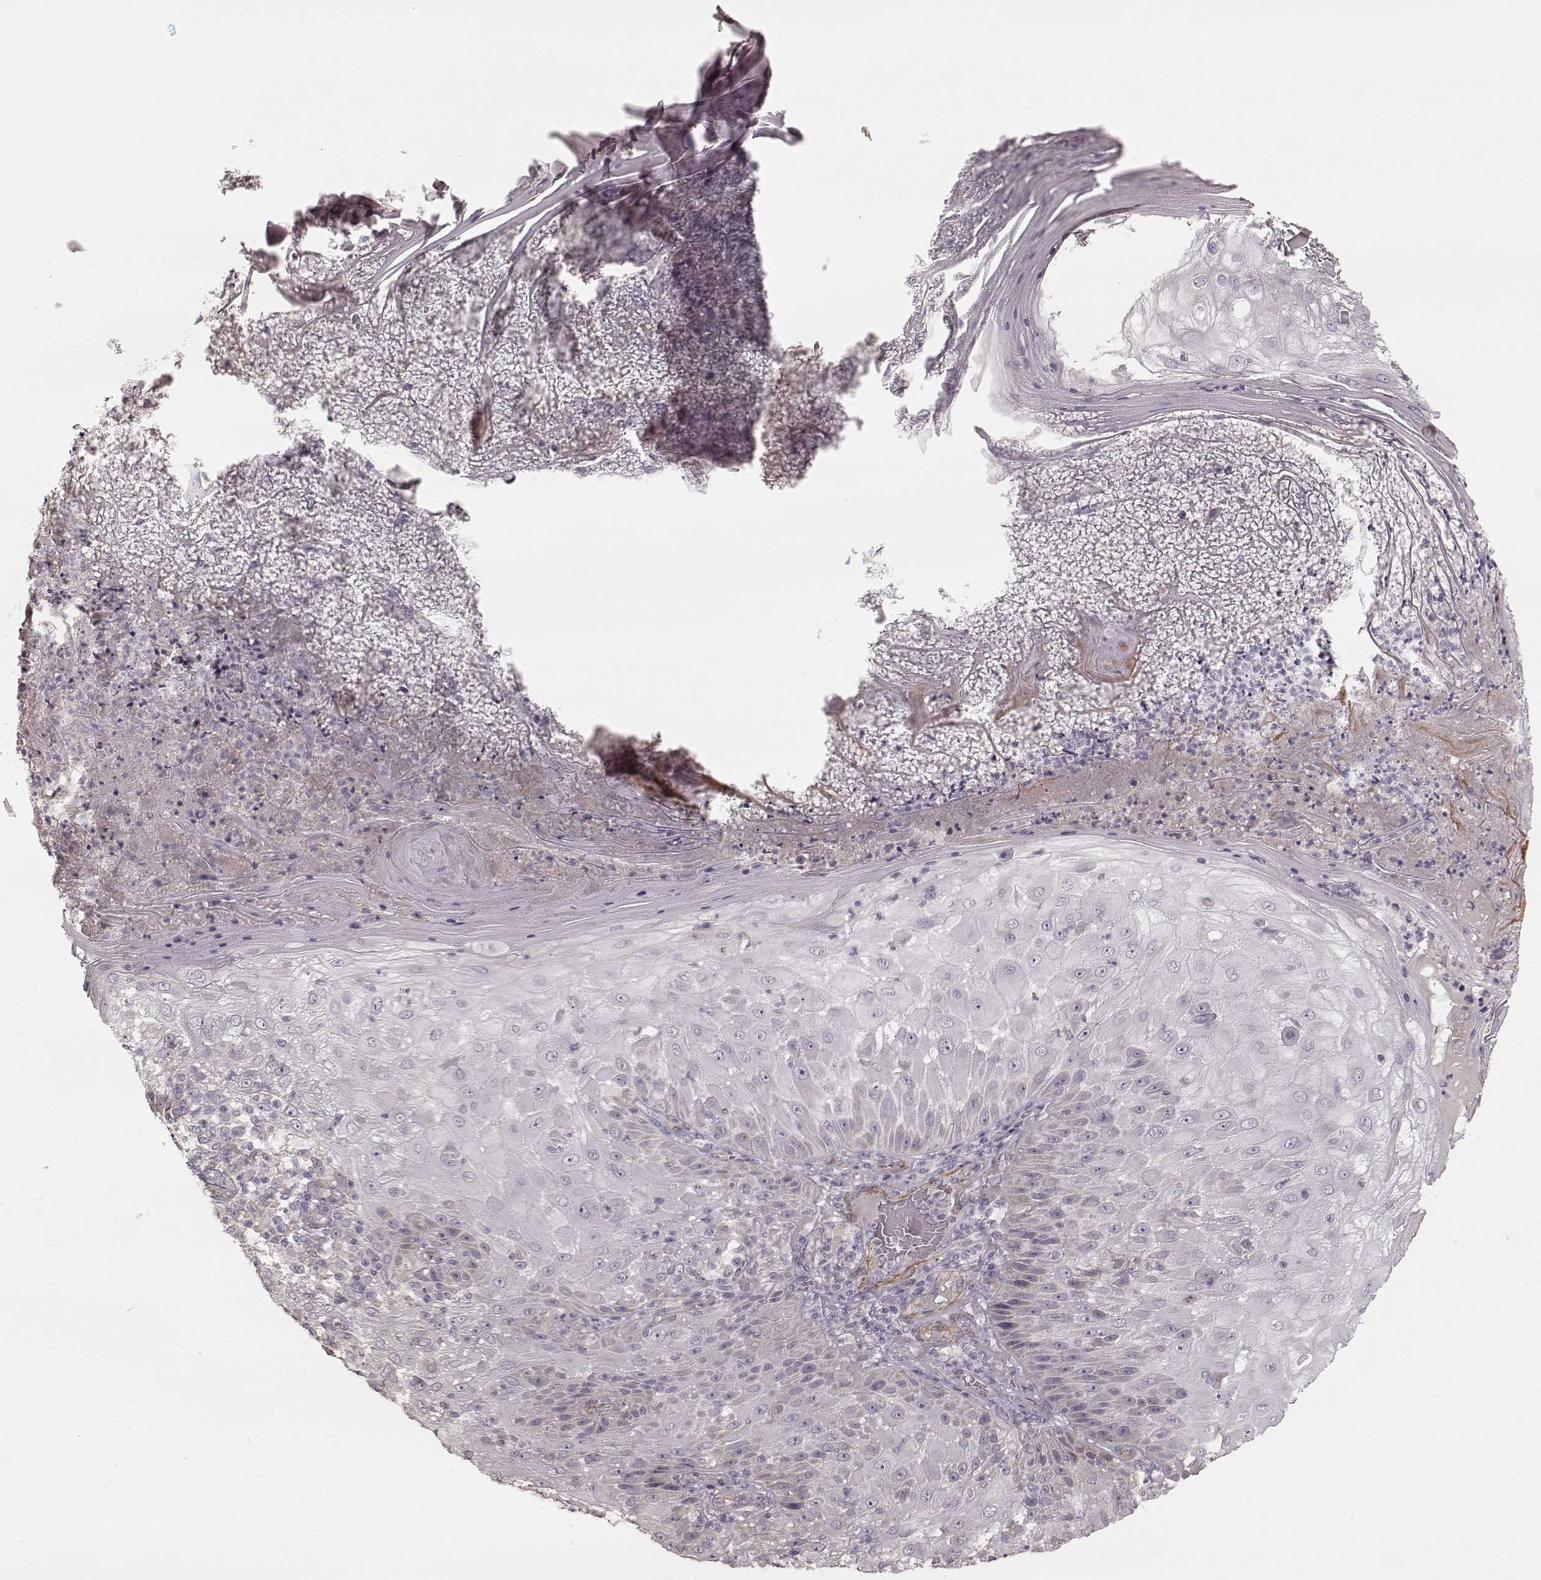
{"staining": {"intensity": "negative", "quantity": "none", "location": "none"}, "tissue": "skin cancer", "cell_type": "Tumor cells", "image_type": "cancer", "snomed": [{"axis": "morphology", "description": "Normal tissue, NOS"}, {"axis": "morphology", "description": "Squamous cell carcinoma, NOS"}, {"axis": "topography", "description": "Skin"}], "caption": "This is an immunohistochemistry (IHC) histopathology image of human skin cancer (squamous cell carcinoma). There is no positivity in tumor cells.", "gene": "KCNJ9", "patient": {"sex": "female", "age": 83}}